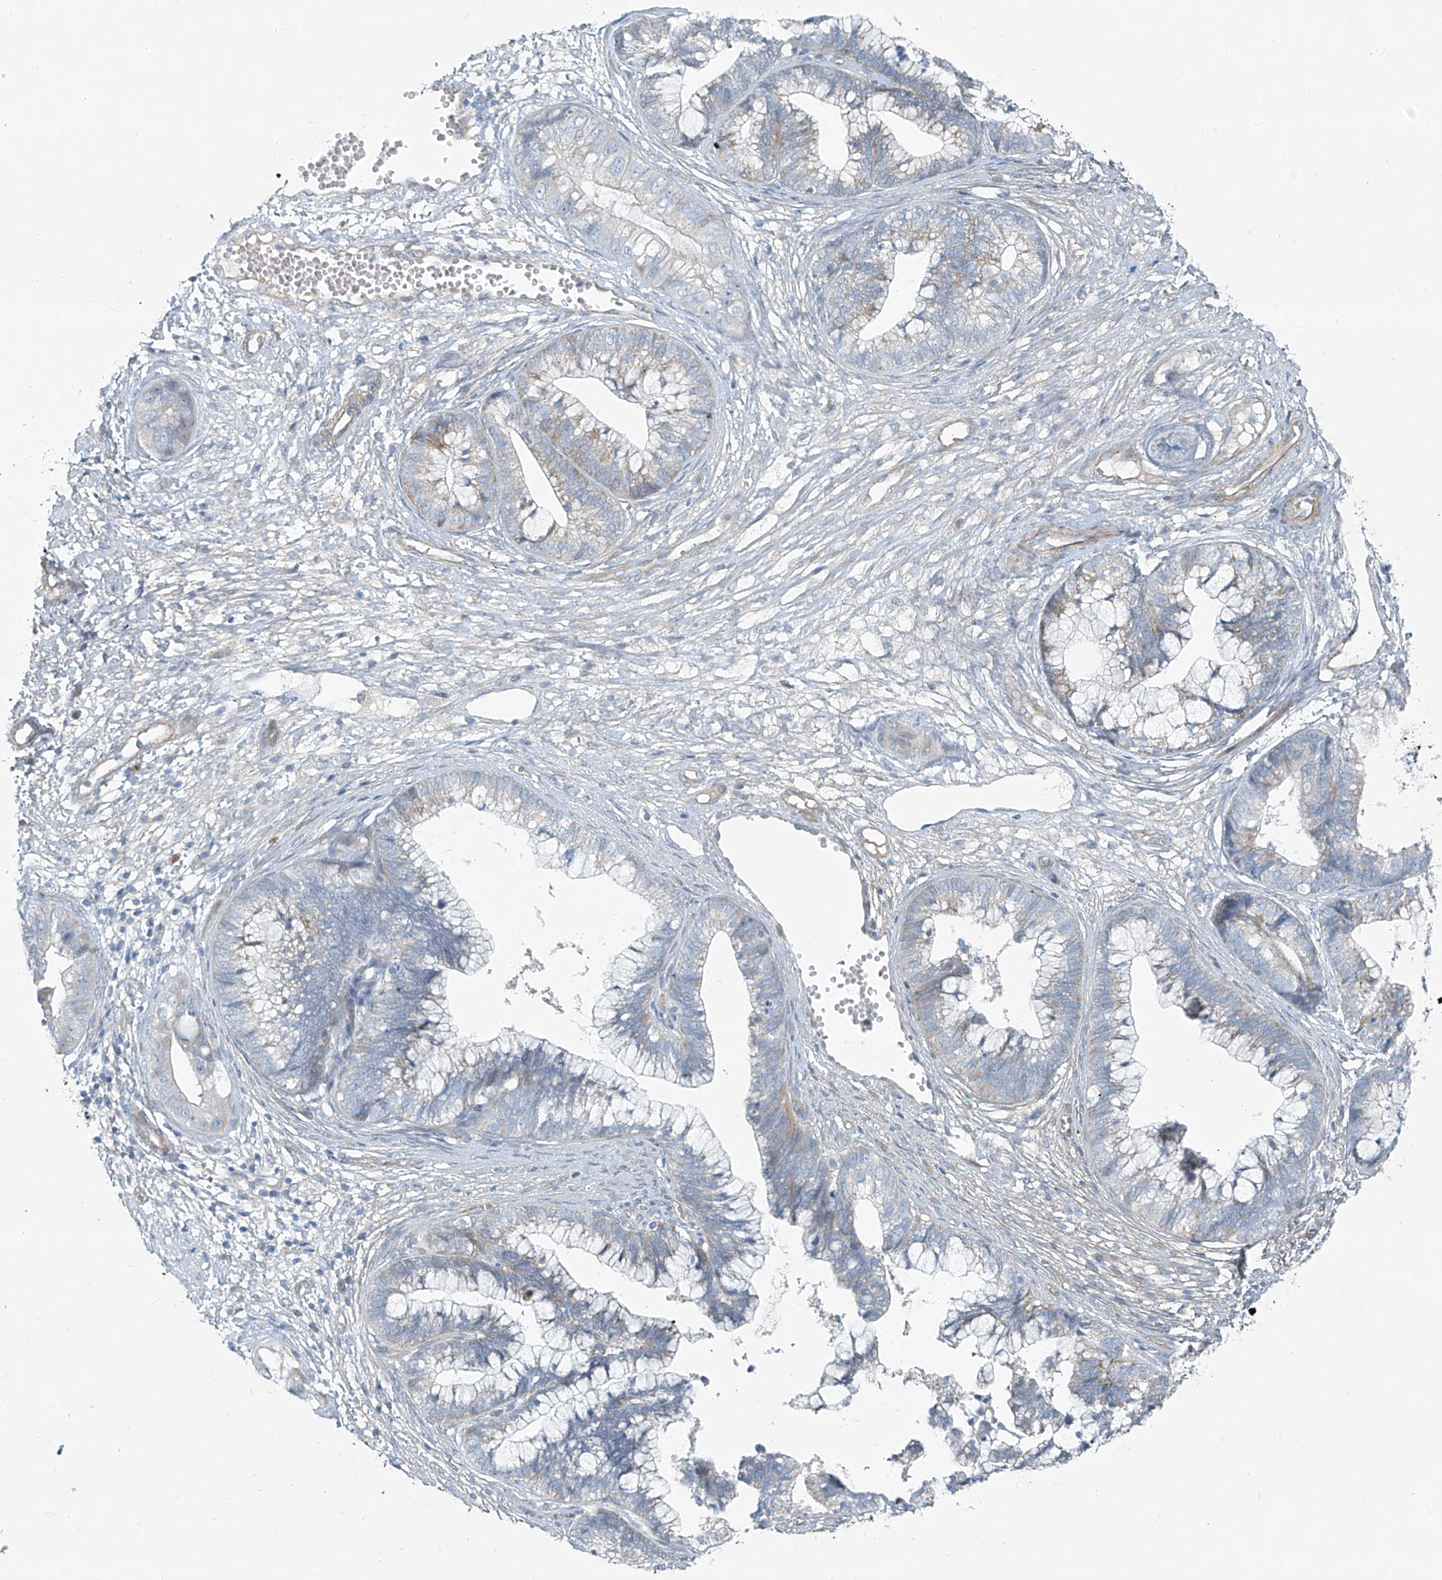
{"staining": {"intensity": "negative", "quantity": "none", "location": "none"}, "tissue": "cervical cancer", "cell_type": "Tumor cells", "image_type": "cancer", "snomed": [{"axis": "morphology", "description": "Adenocarcinoma, NOS"}, {"axis": "topography", "description": "Cervix"}], "caption": "Tumor cells are negative for protein expression in human cervical adenocarcinoma.", "gene": "TNS2", "patient": {"sex": "female", "age": 44}}